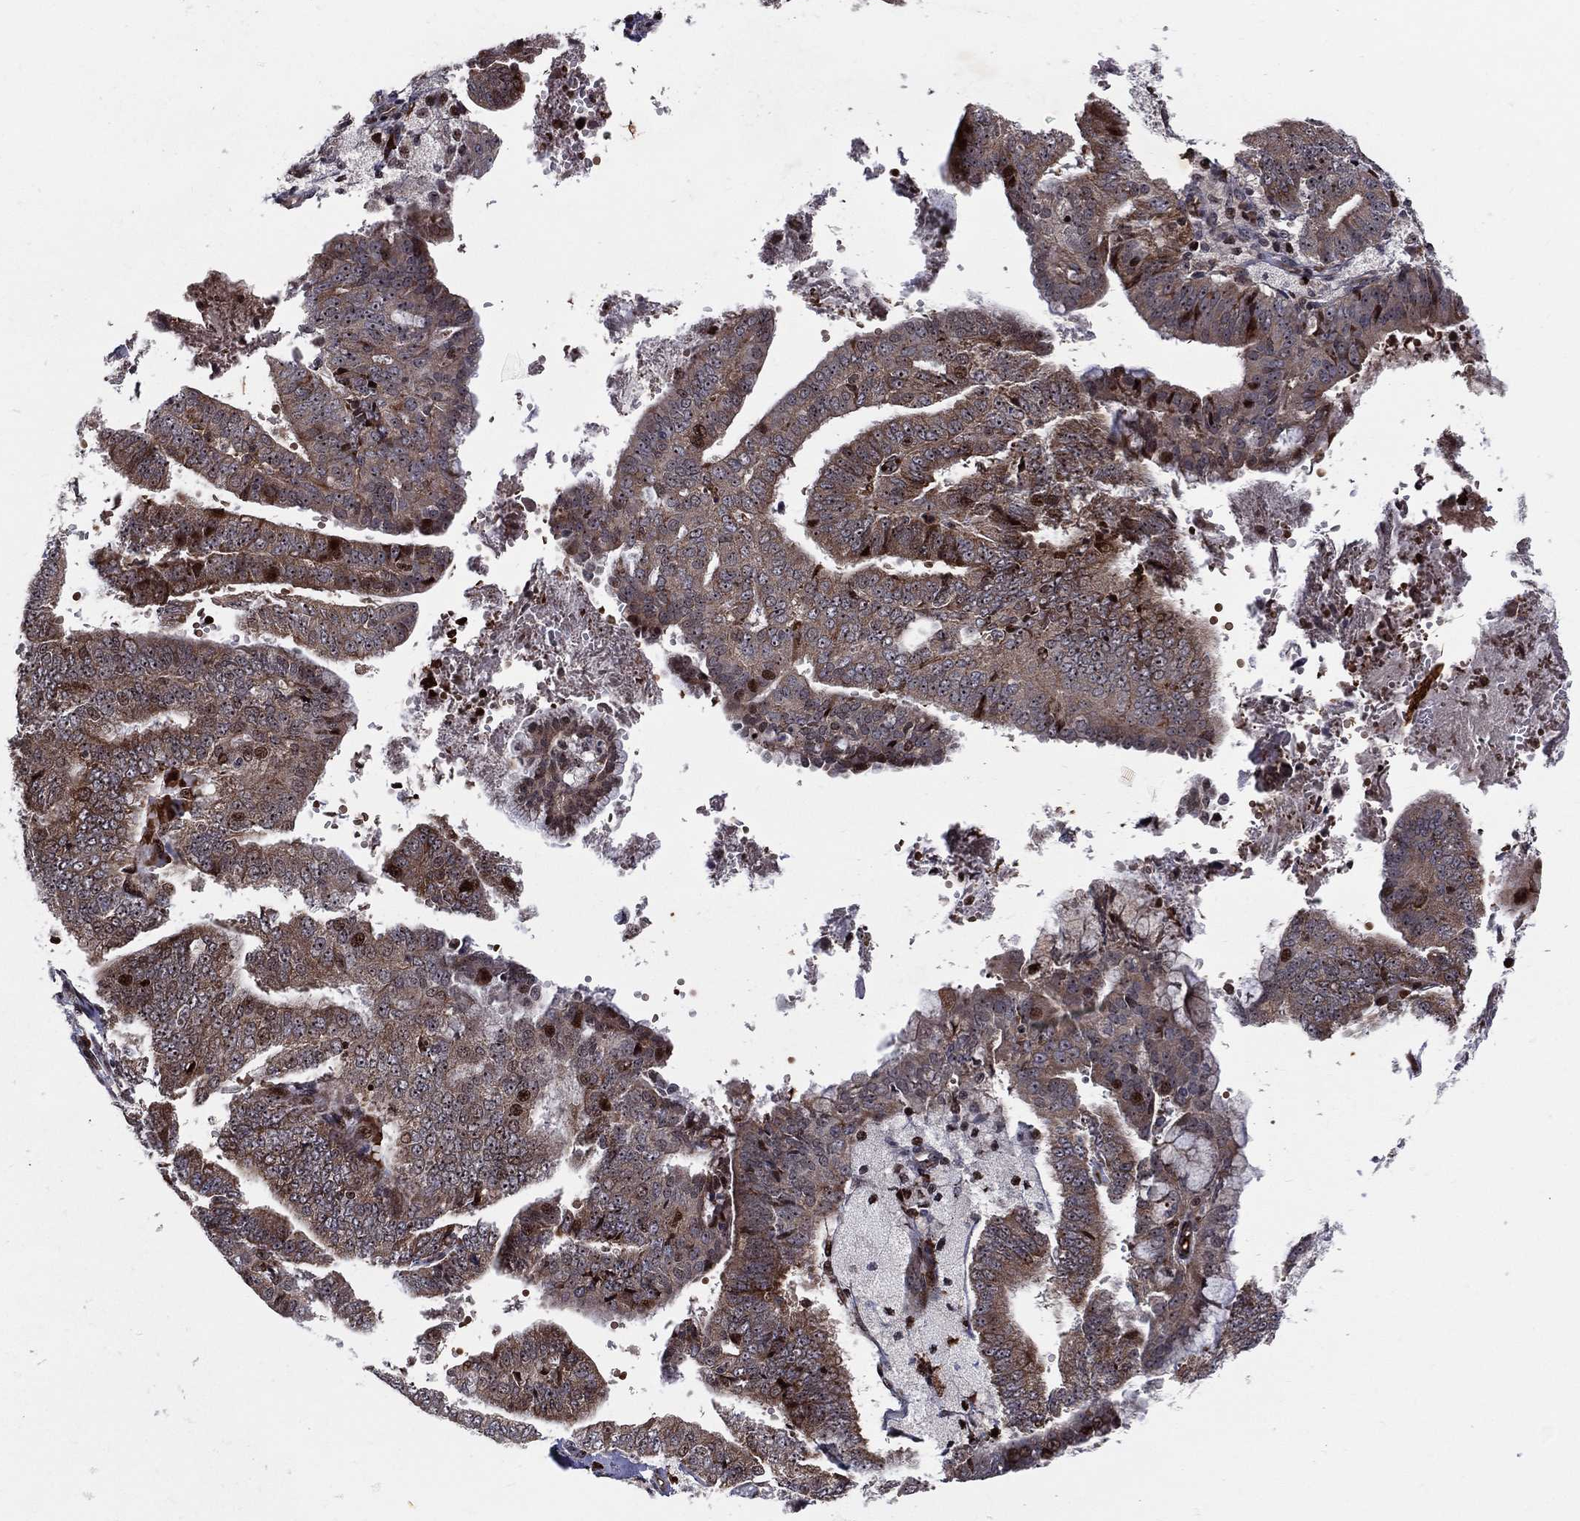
{"staining": {"intensity": "strong", "quantity": "25%-75%", "location": "cytoplasmic/membranous,nuclear"}, "tissue": "endometrial cancer", "cell_type": "Tumor cells", "image_type": "cancer", "snomed": [{"axis": "morphology", "description": "Adenocarcinoma, NOS"}, {"axis": "topography", "description": "Endometrium"}], "caption": "Strong cytoplasmic/membranous and nuclear protein staining is seen in approximately 25%-75% of tumor cells in endometrial cancer. (Brightfield microscopy of DAB IHC at high magnification).", "gene": "VHL", "patient": {"sex": "female", "age": 63}}